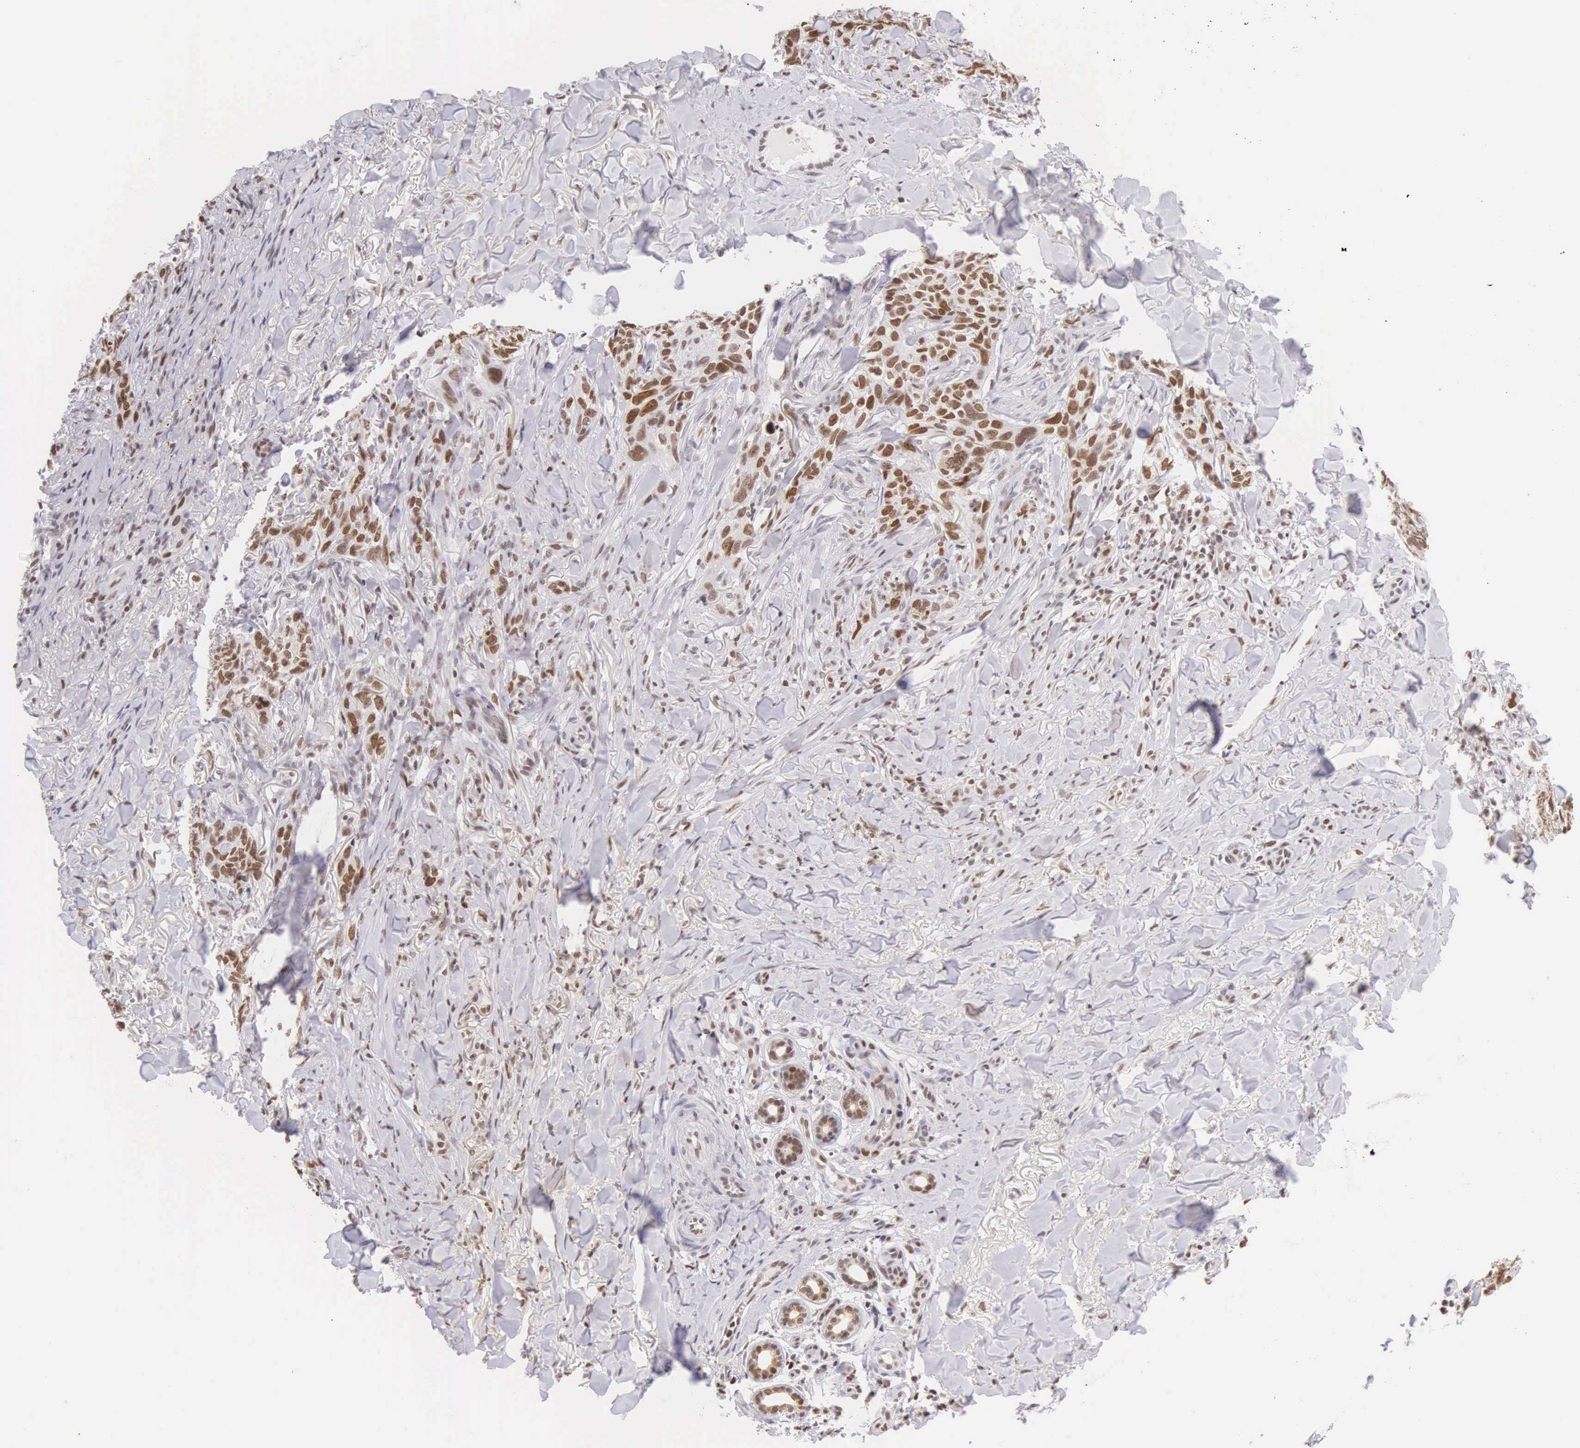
{"staining": {"intensity": "moderate", "quantity": "25%-75%", "location": "nuclear"}, "tissue": "skin cancer", "cell_type": "Tumor cells", "image_type": "cancer", "snomed": [{"axis": "morphology", "description": "Normal tissue, NOS"}, {"axis": "morphology", "description": "Basal cell carcinoma"}, {"axis": "topography", "description": "Skin"}], "caption": "Skin cancer (basal cell carcinoma) stained with immunohistochemistry exhibits moderate nuclear staining in approximately 25%-75% of tumor cells. The staining is performed using DAB (3,3'-diaminobenzidine) brown chromogen to label protein expression. The nuclei are counter-stained blue using hematoxylin.", "gene": "VRK1", "patient": {"sex": "male", "age": 81}}